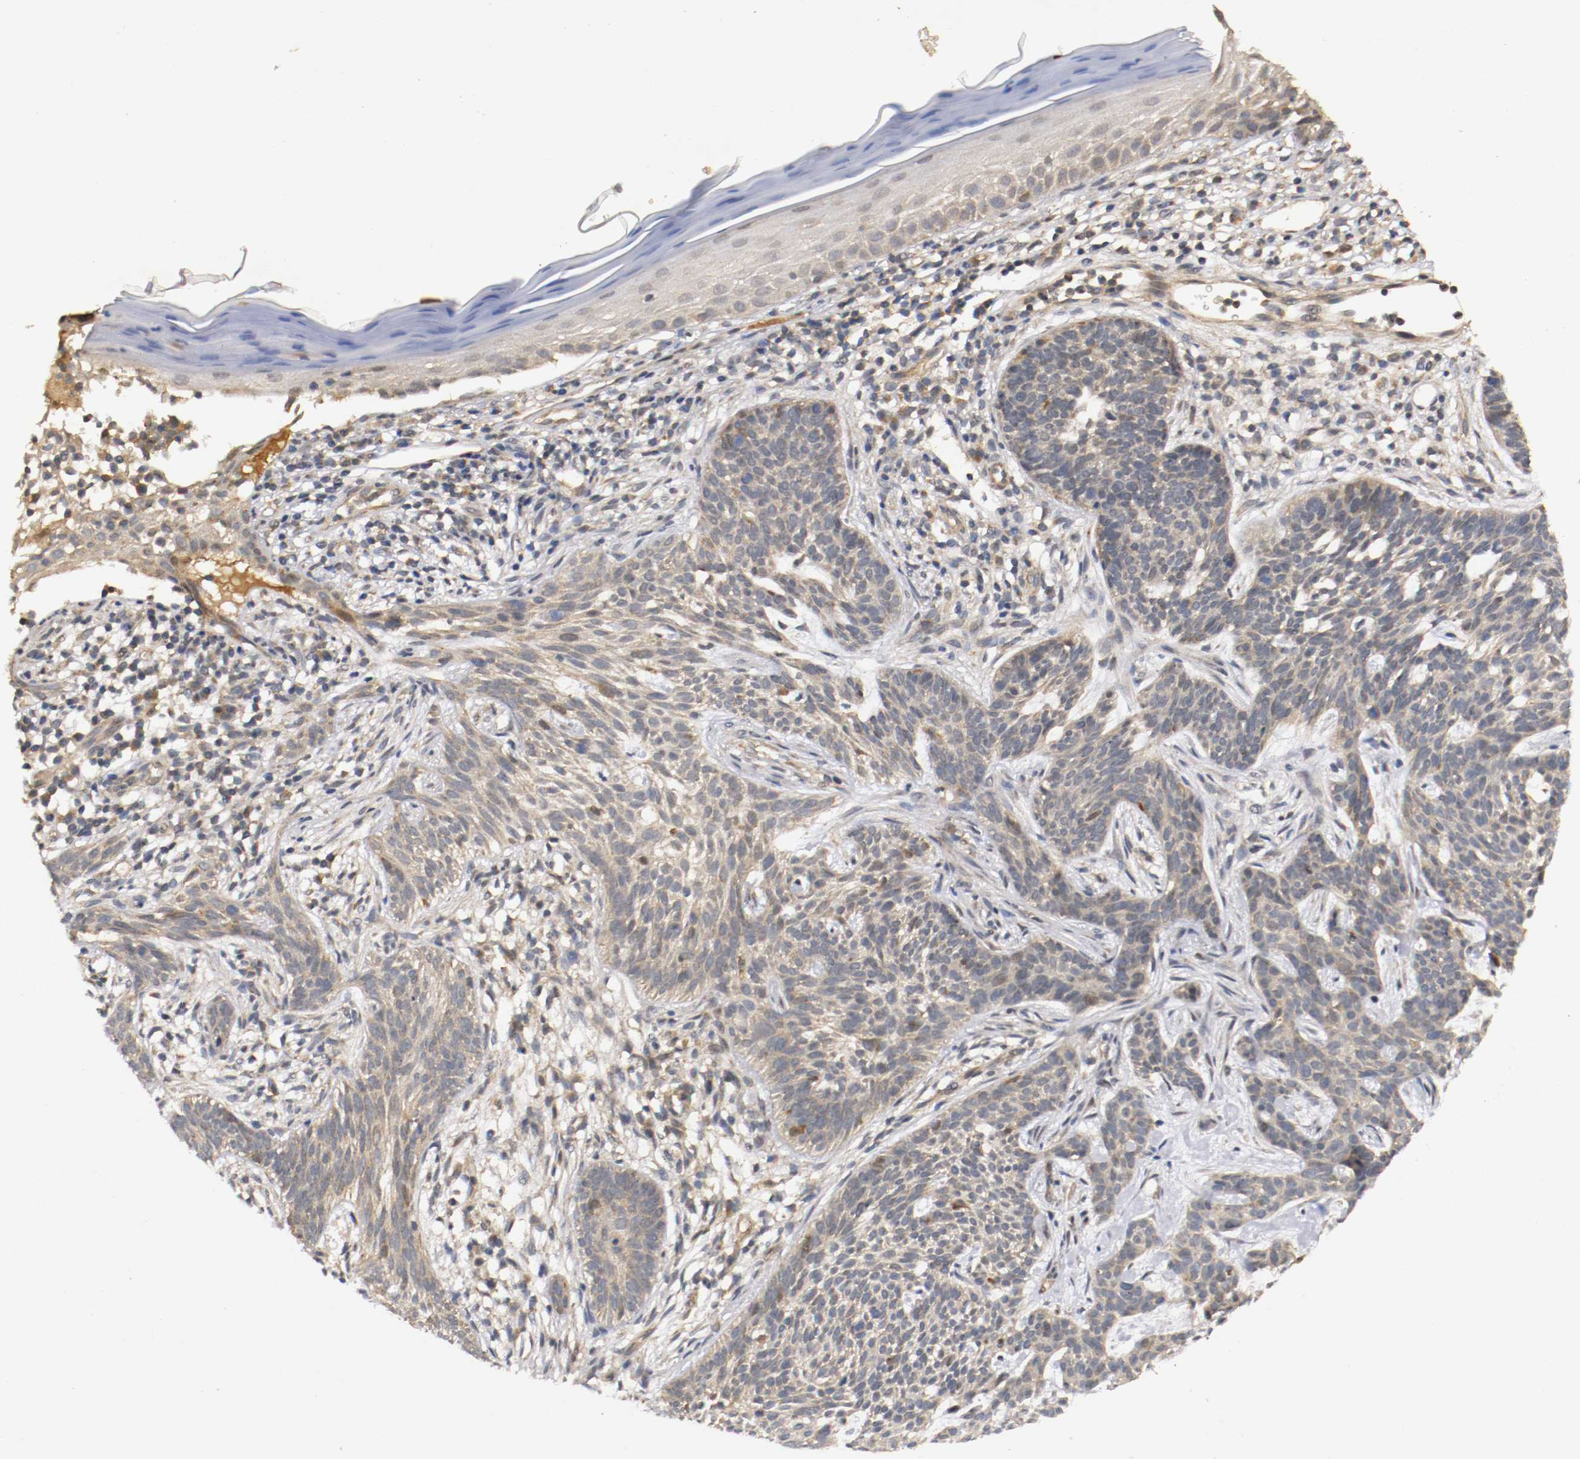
{"staining": {"intensity": "weak", "quantity": "25%-75%", "location": "cytoplasmic/membranous"}, "tissue": "skin cancer", "cell_type": "Tumor cells", "image_type": "cancer", "snomed": [{"axis": "morphology", "description": "Normal tissue, NOS"}, {"axis": "morphology", "description": "Basal cell carcinoma"}, {"axis": "topography", "description": "Skin"}], "caption": "Immunohistochemical staining of human basal cell carcinoma (skin) shows weak cytoplasmic/membranous protein staining in approximately 25%-75% of tumor cells. The staining was performed using DAB, with brown indicating positive protein expression. Nuclei are stained blue with hematoxylin.", "gene": "TNFRSF1B", "patient": {"sex": "female", "age": 69}}